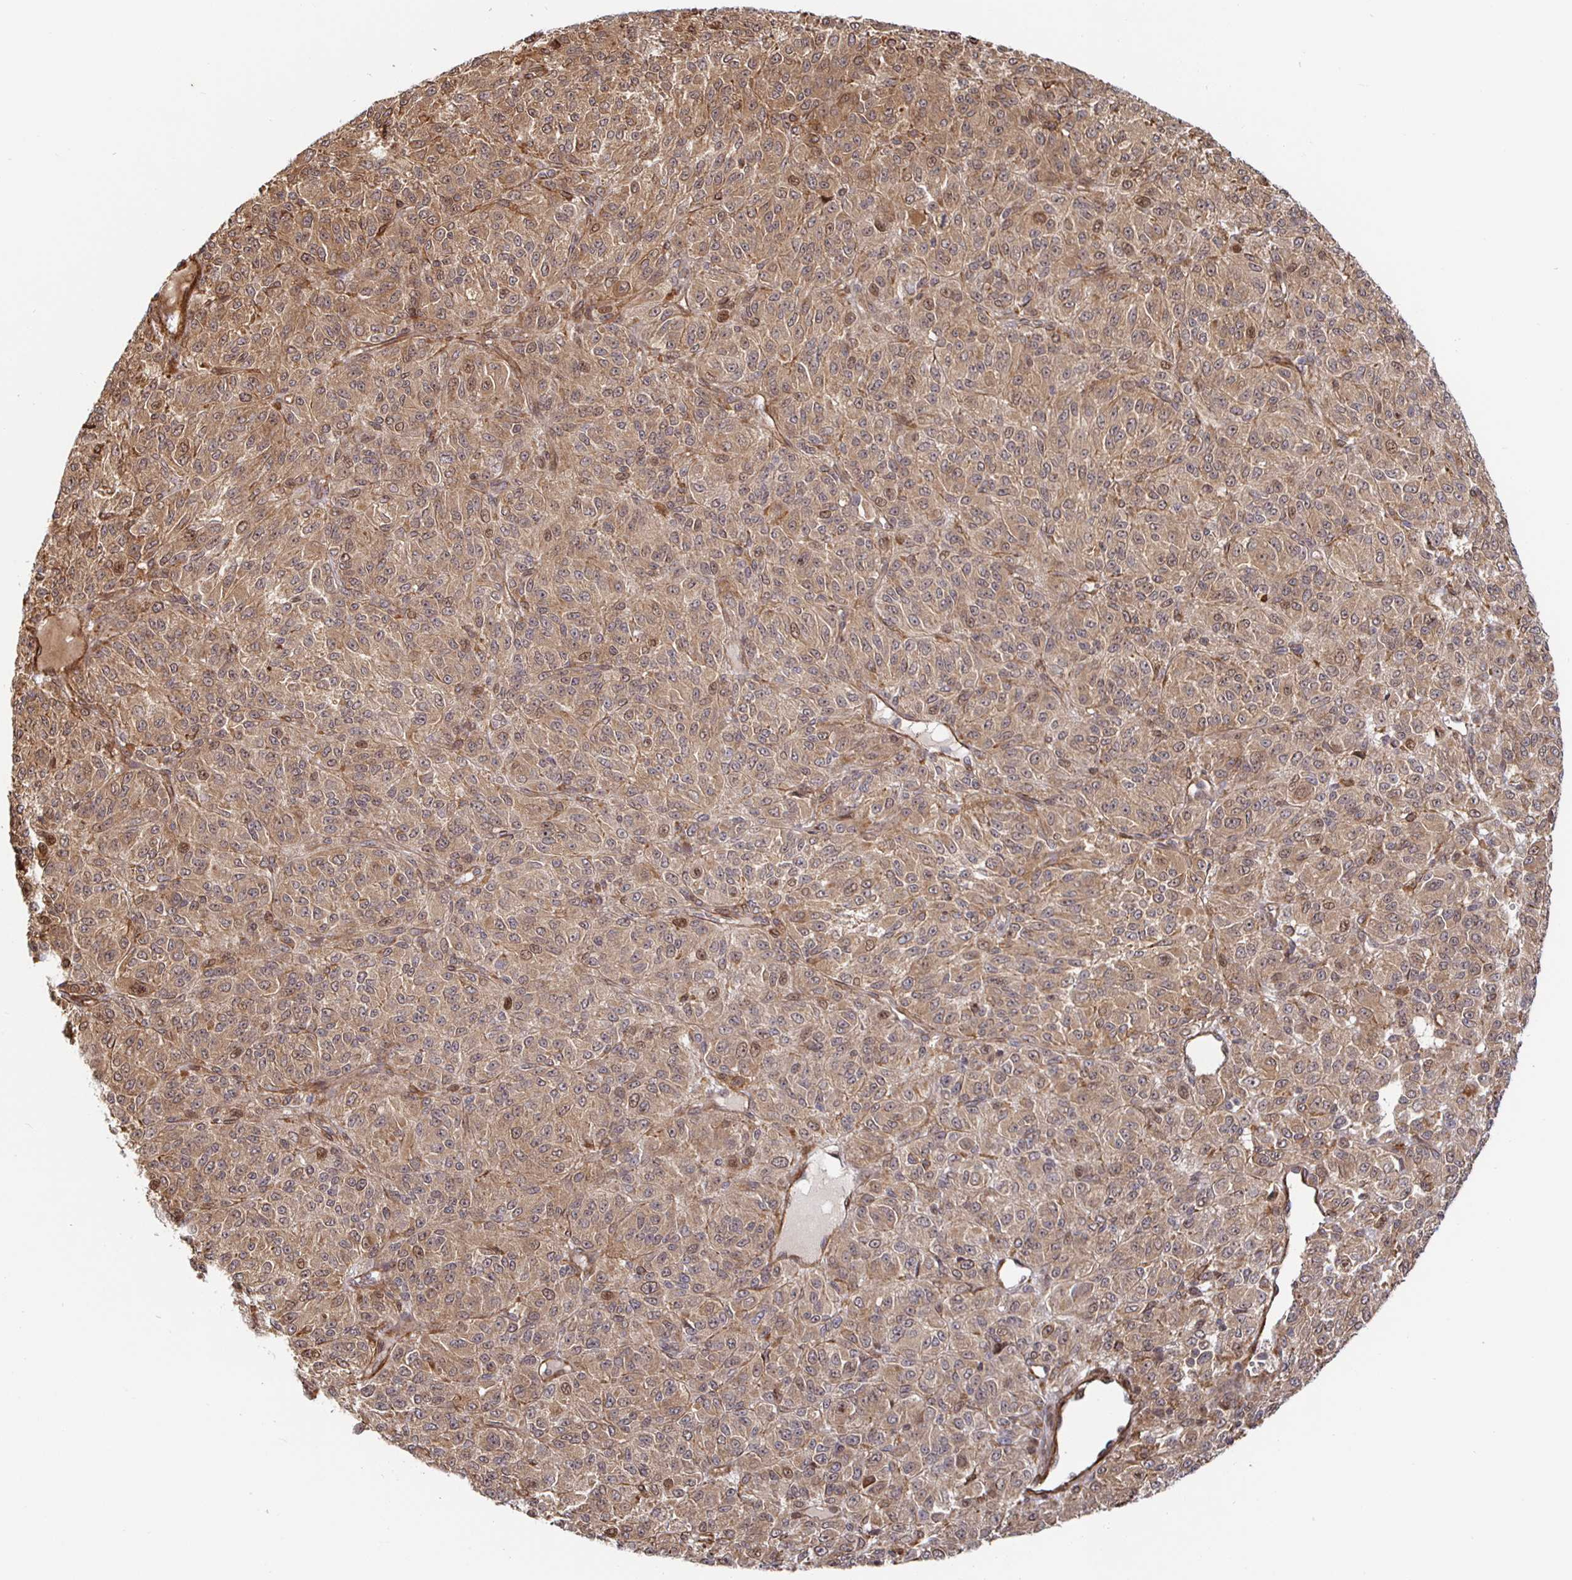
{"staining": {"intensity": "moderate", "quantity": ">75%", "location": "cytoplasmic/membranous,nuclear"}, "tissue": "melanoma", "cell_type": "Tumor cells", "image_type": "cancer", "snomed": [{"axis": "morphology", "description": "Malignant melanoma, Metastatic site"}, {"axis": "topography", "description": "Brain"}], "caption": "Immunohistochemistry (IHC) of human malignant melanoma (metastatic site) exhibits medium levels of moderate cytoplasmic/membranous and nuclear expression in about >75% of tumor cells. Immunohistochemistry stains the protein of interest in brown and the nuclei are stained blue.", "gene": "STRAP", "patient": {"sex": "female", "age": 56}}